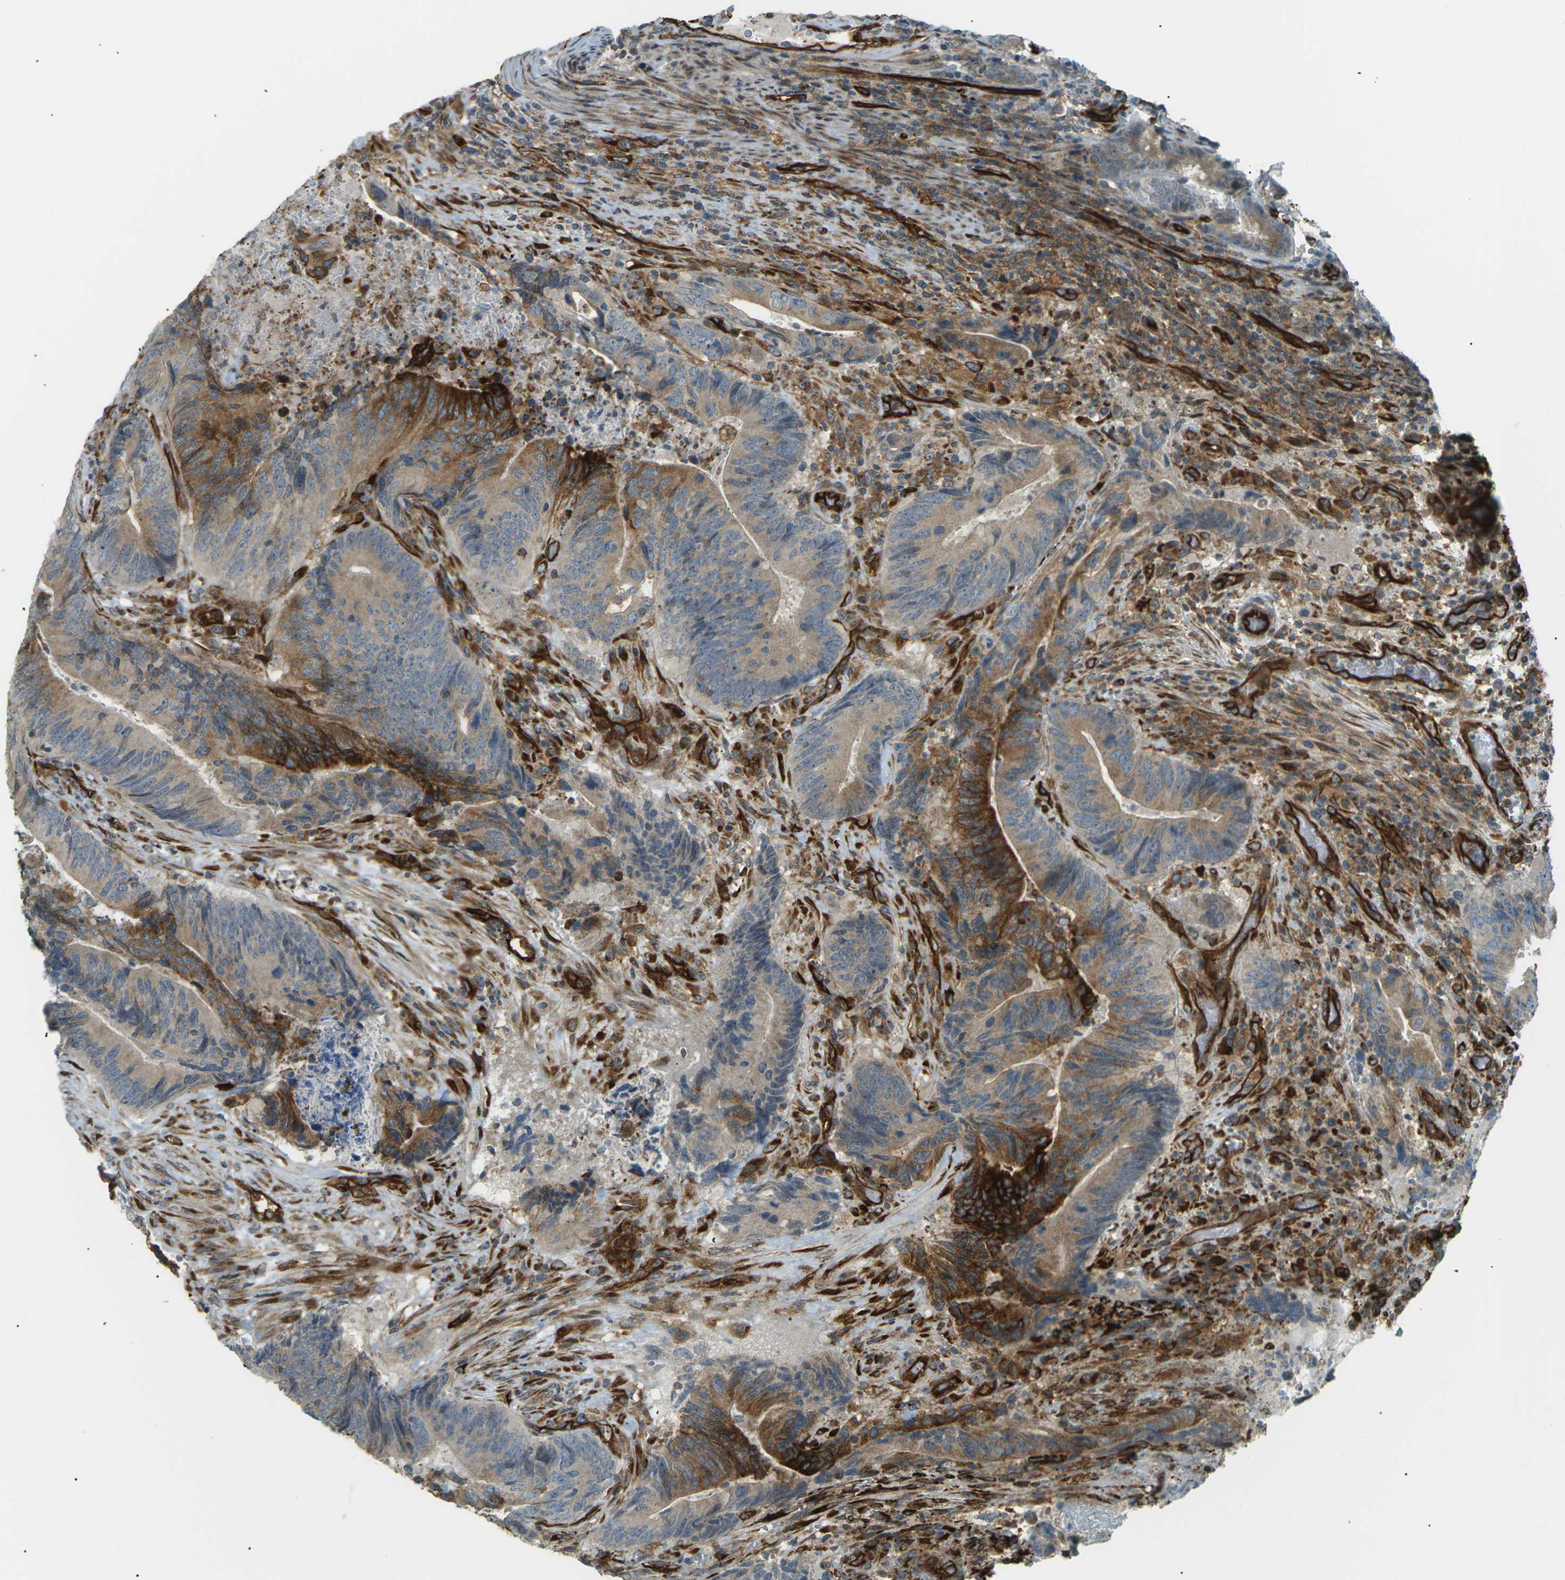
{"staining": {"intensity": "moderate", "quantity": "<25%", "location": "cytoplasmic/membranous"}, "tissue": "colorectal cancer", "cell_type": "Tumor cells", "image_type": "cancer", "snomed": [{"axis": "morphology", "description": "Normal tissue, NOS"}, {"axis": "morphology", "description": "Adenocarcinoma, NOS"}, {"axis": "topography", "description": "Colon"}], "caption": "DAB (3,3'-diaminobenzidine) immunohistochemical staining of colorectal cancer shows moderate cytoplasmic/membranous protein staining in approximately <25% of tumor cells.", "gene": "S1PR1", "patient": {"sex": "male", "age": 56}}